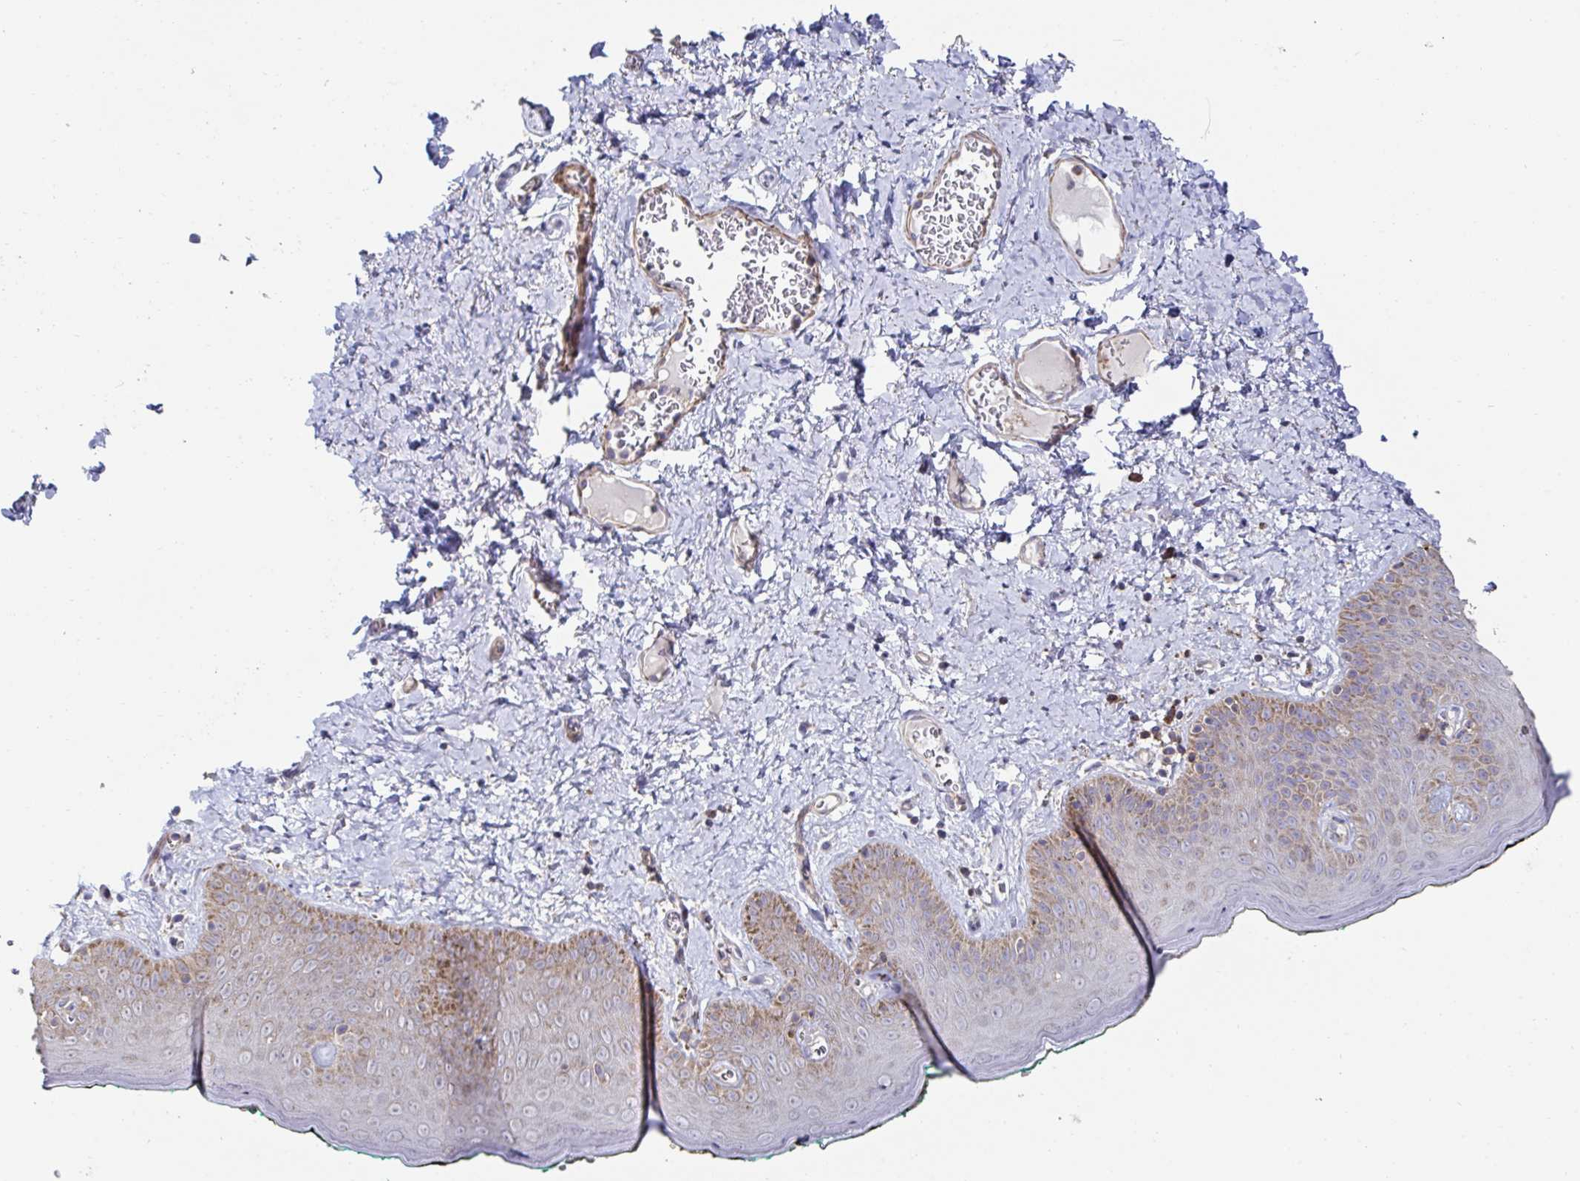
{"staining": {"intensity": "moderate", "quantity": "25%-75%", "location": "cytoplasmic/membranous"}, "tissue": "skin", "cell_type": "Epidermal cells", "image_type": "normal", "snomed": [{"axis": "morphology", "description": "Normal tissue, NOS"}, {"axis": "topography", "description": "Vulva"}, {"axis": "topography", "description": "Peripheral nerve tissue"}], "caption": "This micrograph shows immunohistochemistry staining of normal skin, with medium moderate cytoplasmic/membranous staining in approximately 25%-75% of epidermal cells.", "gene": "DZANK1", "patient": {"sex": "female", "age": 66}}